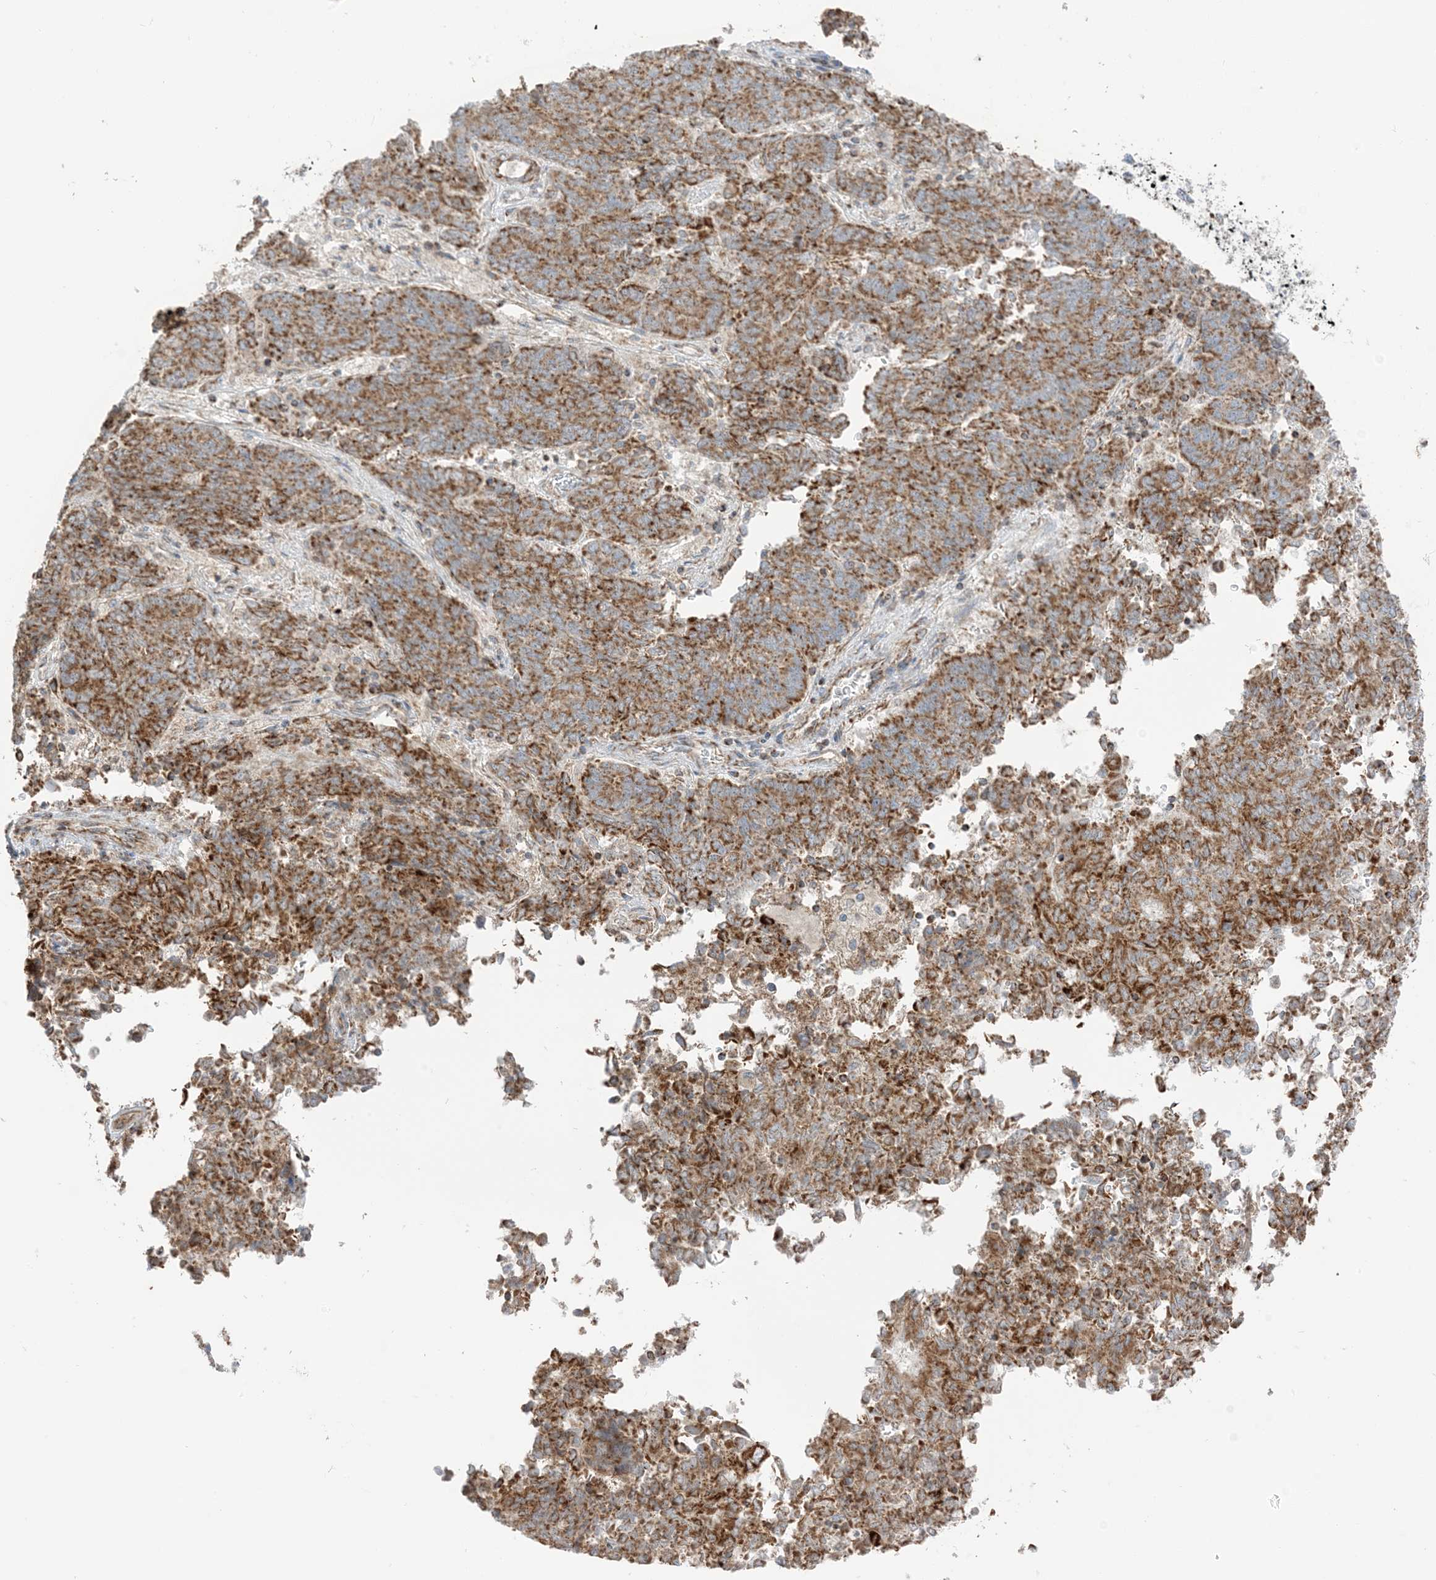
{"staining": {"intensity": "strong", "quantity": ">75%", "location": "cytoplasmic/membranous"}, "tissue": "endometrial cancer", "cell_type": "Tumor cells", "image_type": "cancer", "snomed": [{"axis": "morphology", "description": "Adenocarcinoma, NOS"}, {"axis": "topography", "description": "Endometrium"}], "caption": "Human endometrial cancer (adenocarcinoma) stained with a brown dye shows strong cytoplasmic/membranous positive positivity in about >75% of tumor cells.", "gene": "SLC25A12", "patient": {"sex": "female", "age": 80}}